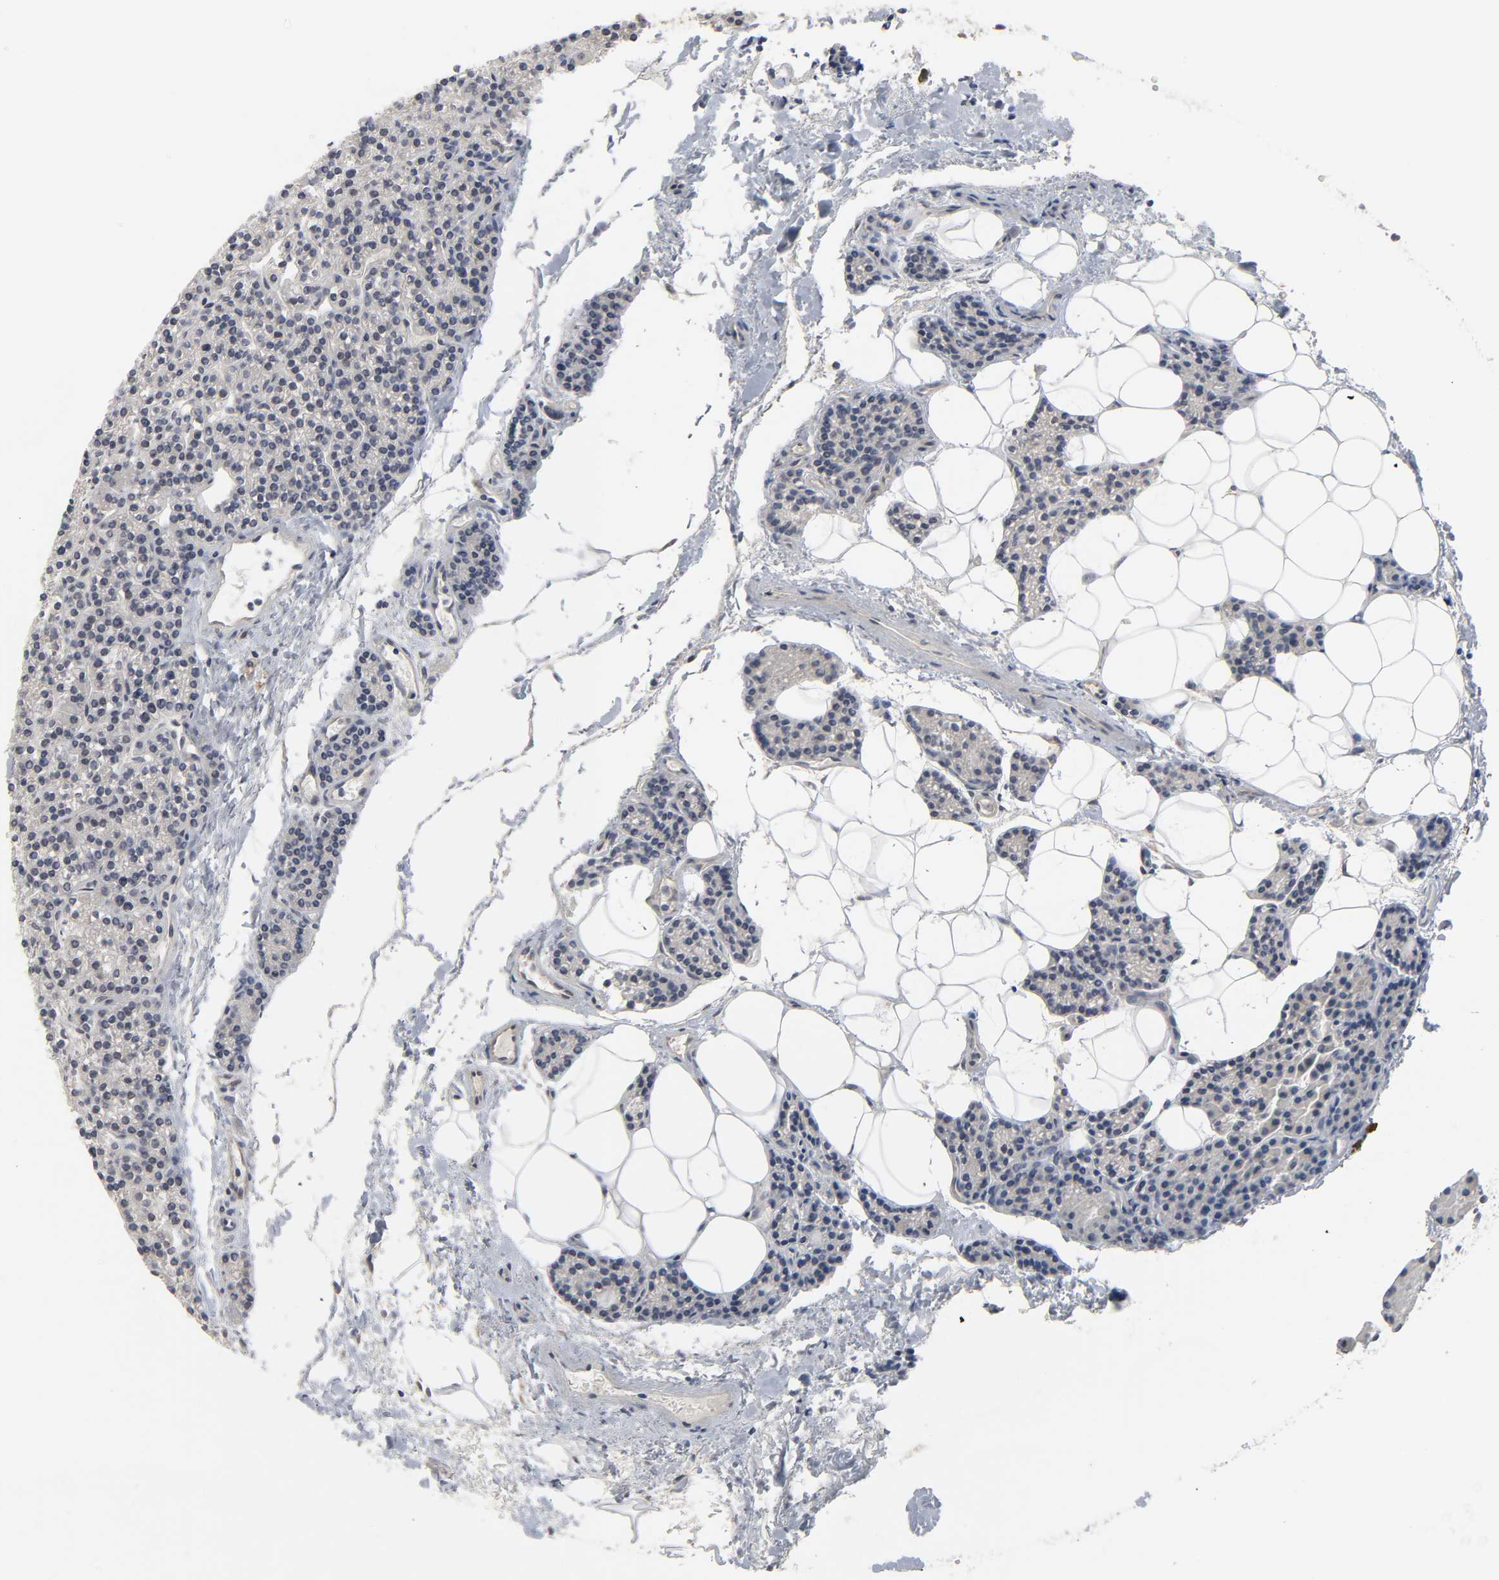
{"staining": {"intensity": "negative", "quantity": "none", "location": "none"}, "tissue": "parathyroid gland", "cell_type": "Glandular cells", "image_type": "normal", "snomed": [{"axis": "morphology", "description": "Normal tissue, NOS"}, {"axis": "topography", "description": "Parathyroid gland"}], "caption": "A high-resolution histopathology image shows immunohistochemistry (IHC) staining of unremarkable parathyroid gland, which displays no significant expression in glandular cells.", "gene": "DDX10", "patient": {"sex": "female", "age": 50}}